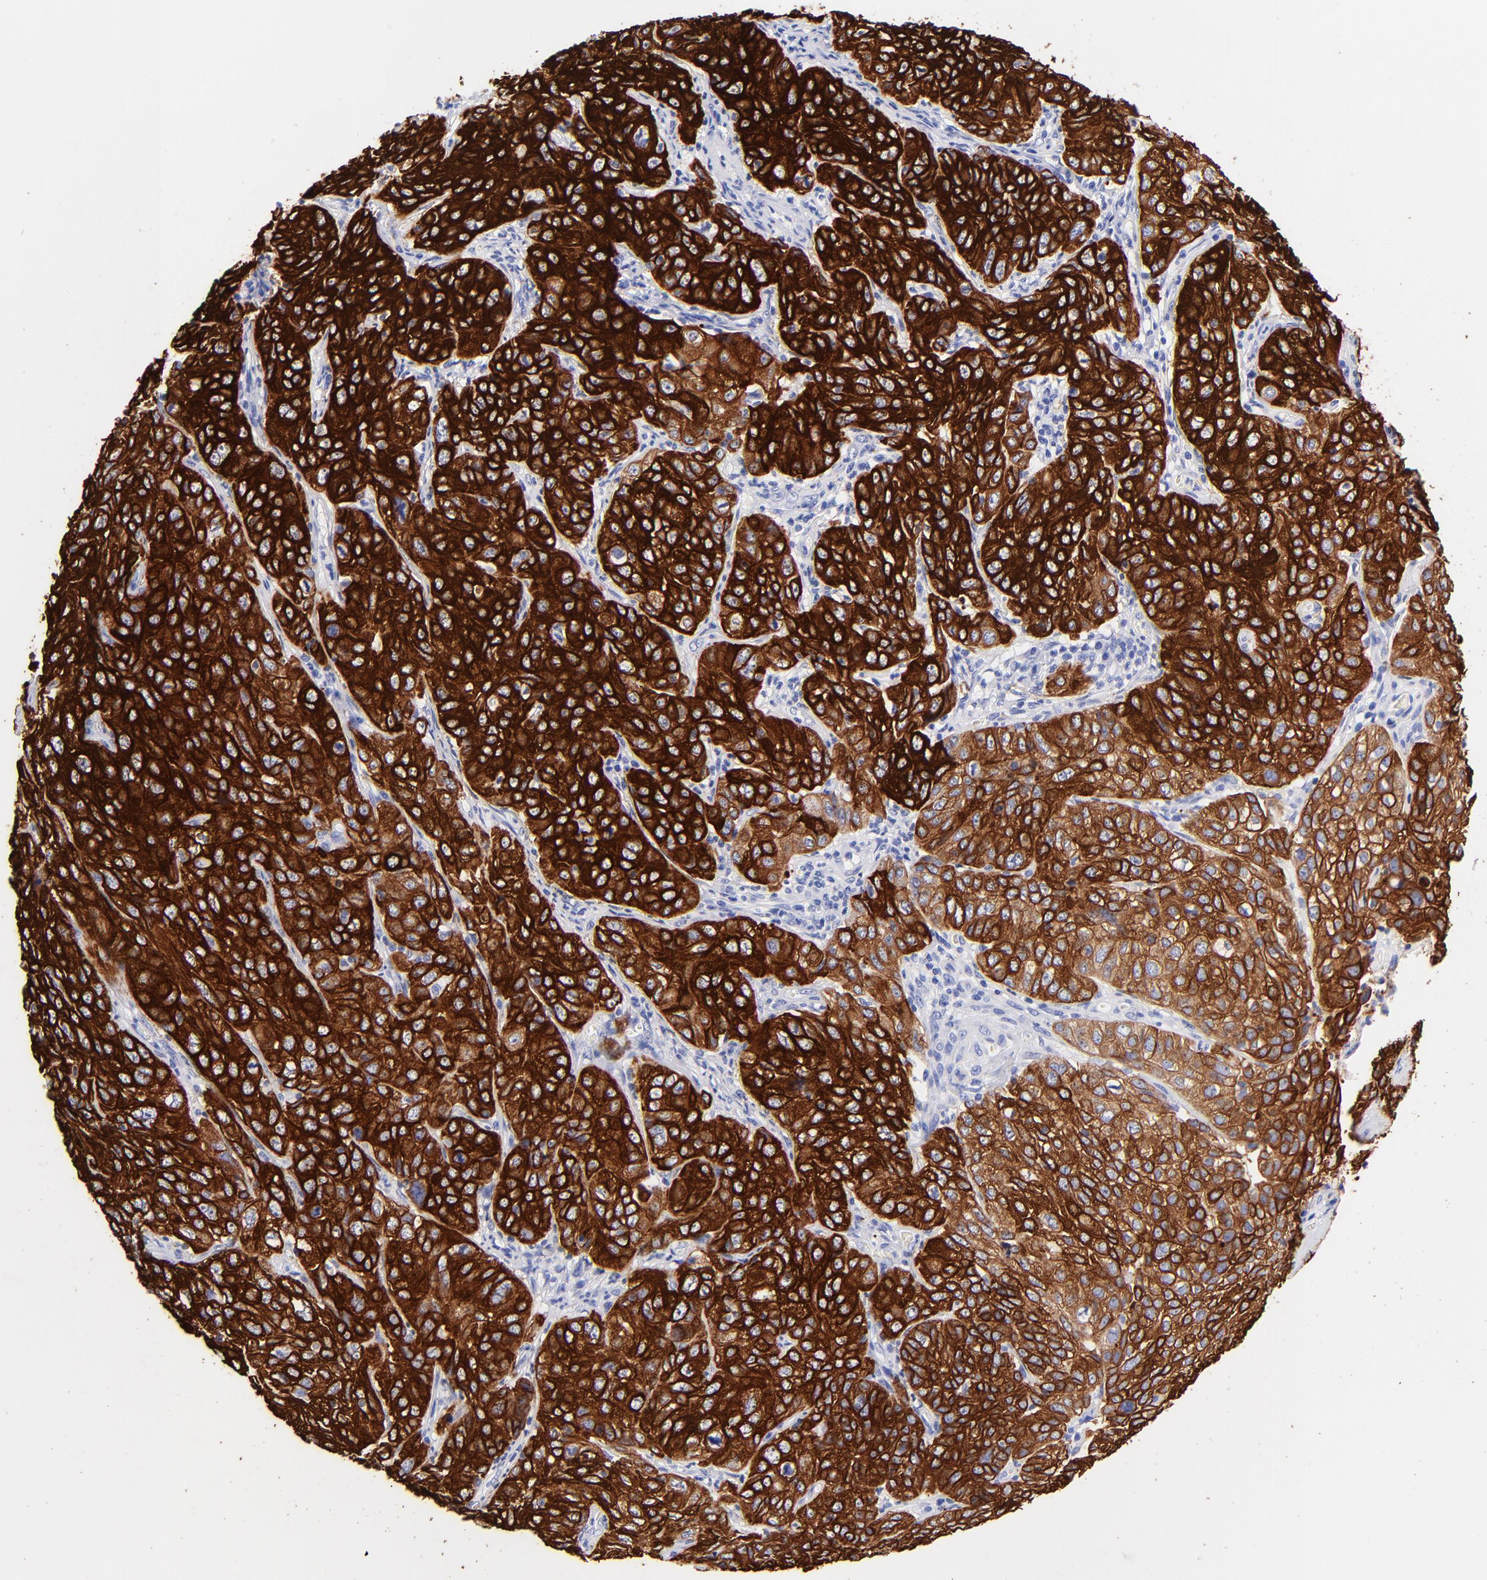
{"staining": {"intensity": "strong", "quantity": ">75%", "location": "cytoplasmic/membranous"}, "tissue": "cervical cancer", "cell_type": "Tumor cells", "image_type": "cancer", "snomed": [{"axis": "morphology", "description": "Squamous cell carcinoma, NOS"}, {"axis": "topography", "description": "Cervix"}], "caption": "Strong cytoplasmic/membranous positivity is identified in about >75% of tumor cells in cervical cancer. (DAB = brown stain, brightfield microscopy at high magnification).", "gene": "KRT19", "patient": {"sex": "female", "age": 38}}